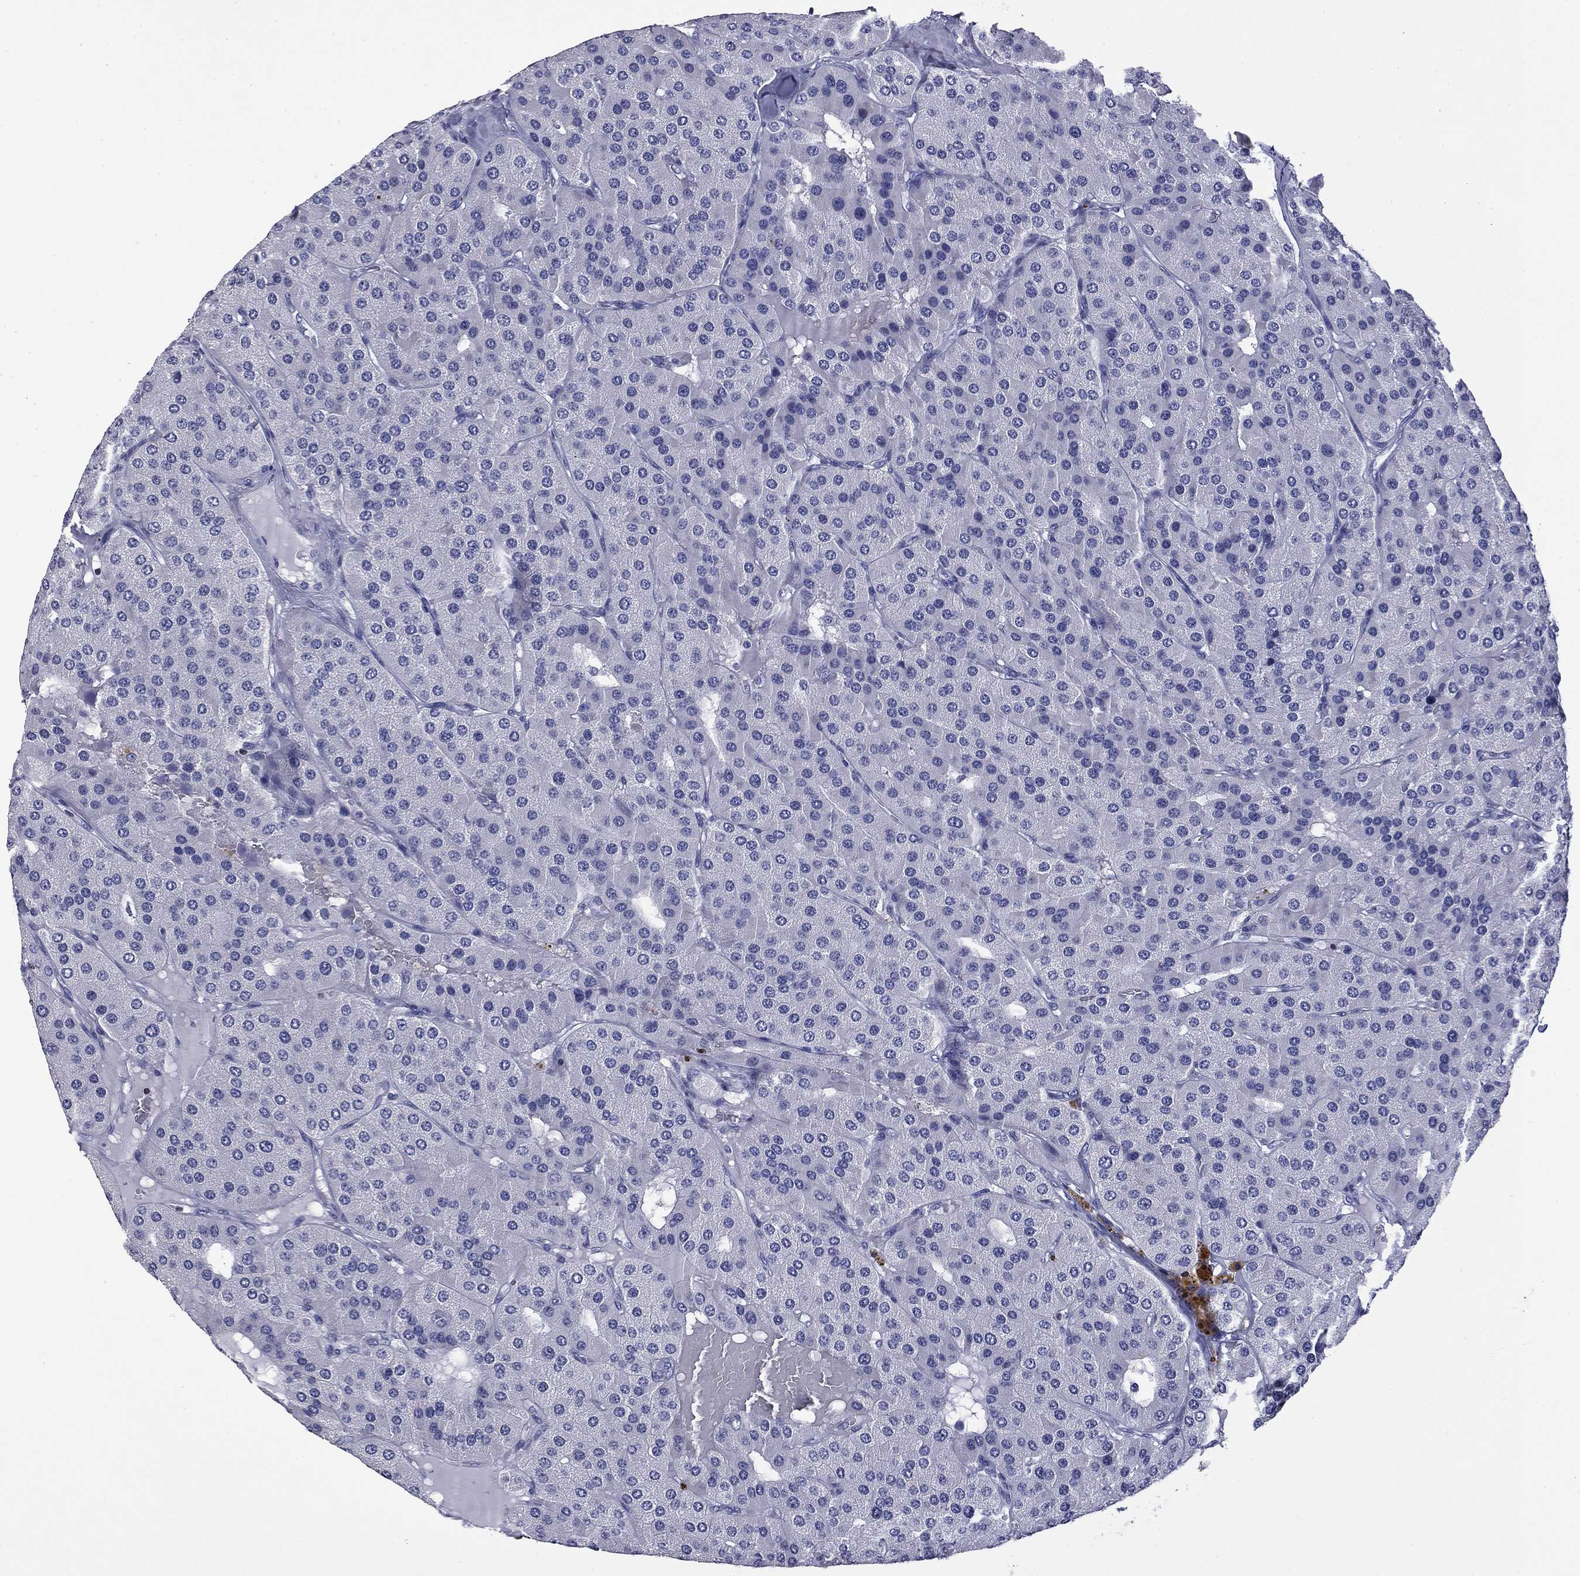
{"staining": {"intensity": "negative", "quantity": "none", "location": "none"}, "tissue": "parathyroid gland", "cell_type": "Glandular cells", "image_type": "normal", "snomed": [{"axis": "morphology", "description": "Normal tissue, NOS"}, {"axis": "morphology", "description": "Adenoma, NOS"}, {"axis": "topography", "description": "Parathyroid gland"}], "caption": "Immunohistochemical staining of unremarkable human parathyroid gland shows no significant staining in glandular cells.", "gene": "IKZF3", "patient": {"sex": "female", "age": 86}}